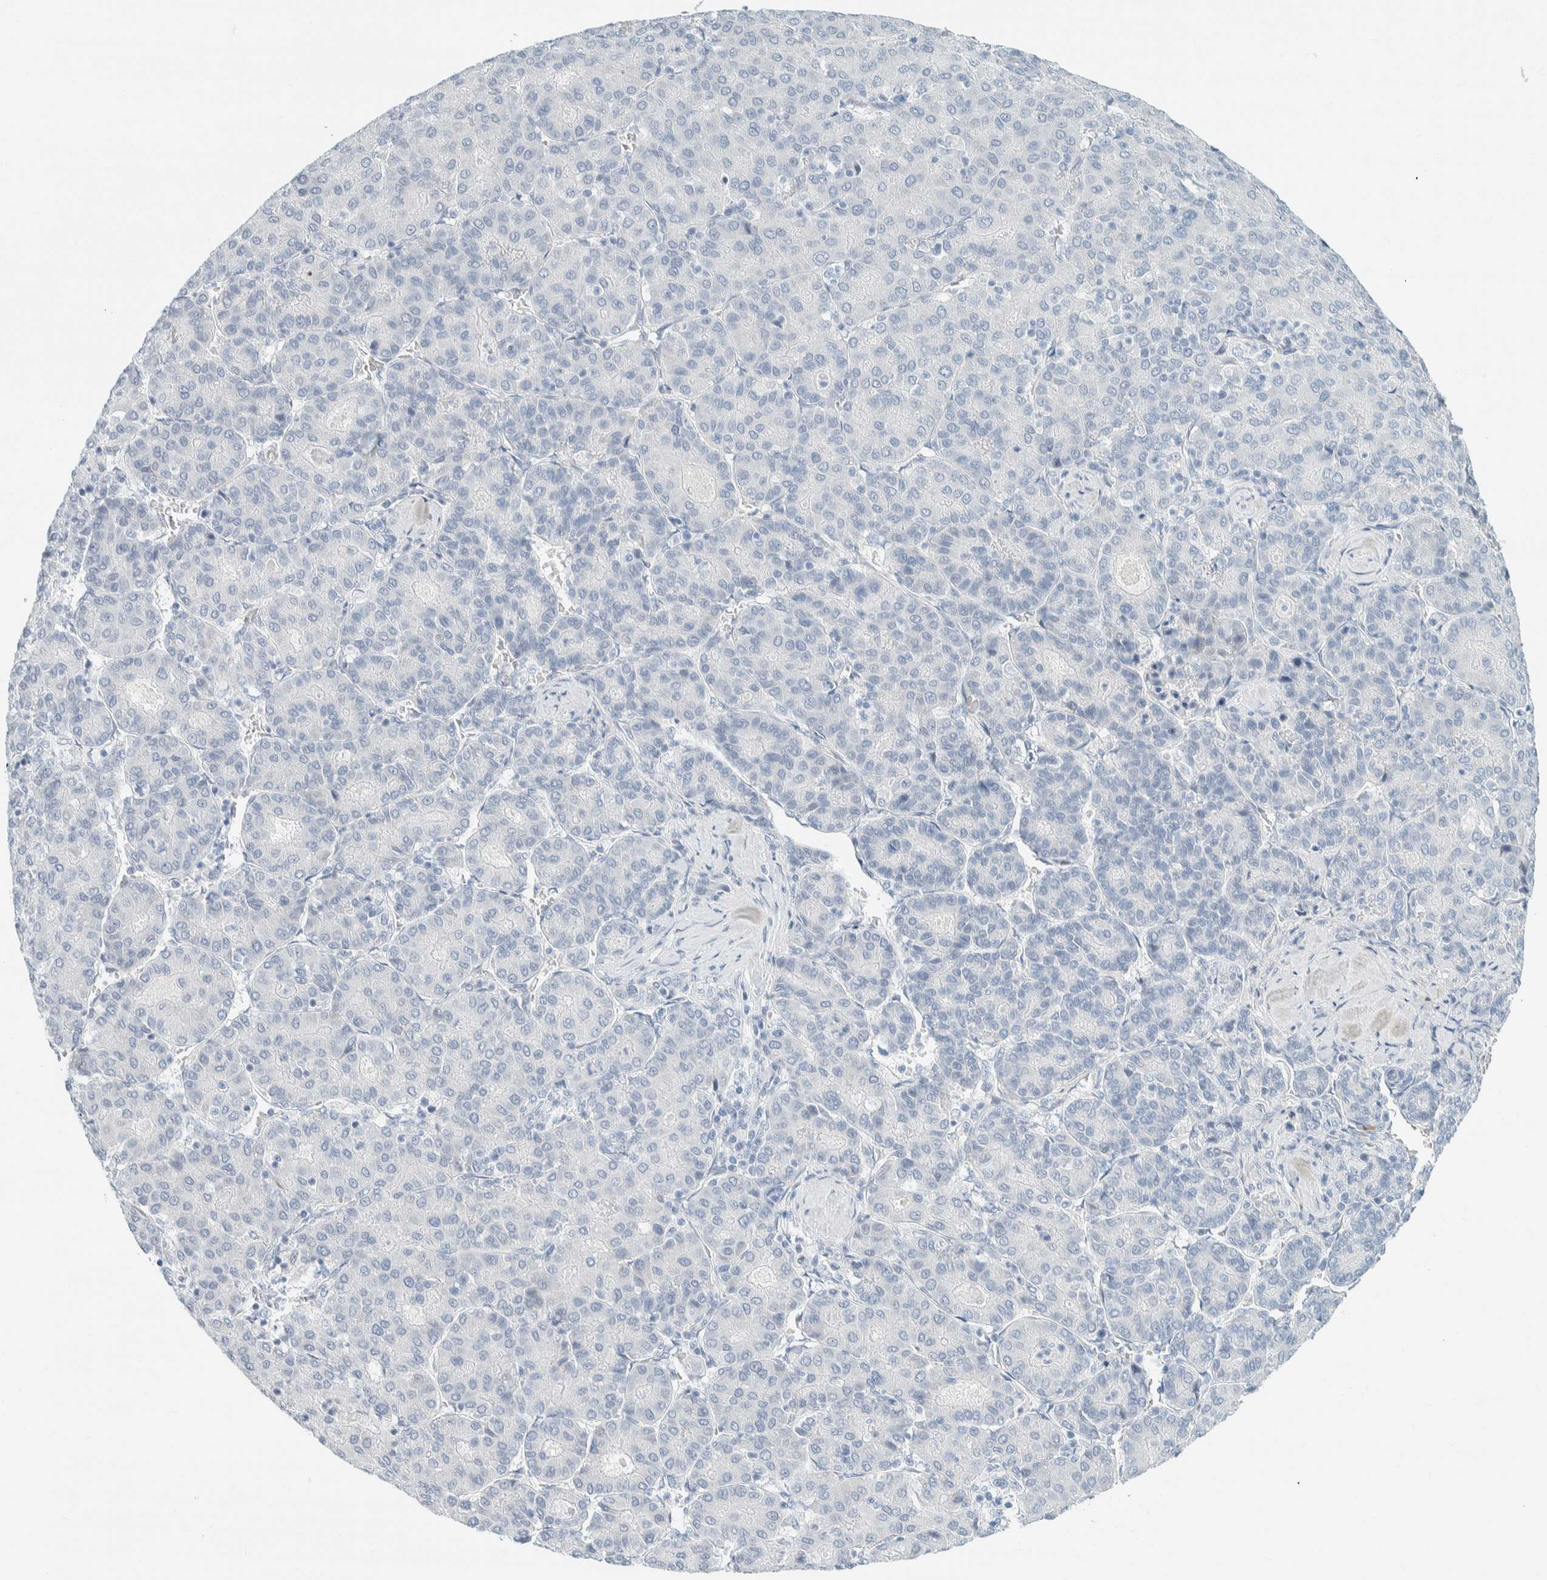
{"staining": {"intensity": "negative", "quantity": "none", "location": "none"}, "tissue": "liver cancer", "cell_type": "Tumor cells", "image_type": "cancer", "snomed": [{"axis": "morphology", "description": "Carcinoma, Hepatocellular, NOS"}, {"axis": "topography", "description": "Liver"}], "caption": "Hepatocellular carcinoma (liver) was stained to show a protein in brown. There is no significant expression in tumor cells. (DAB IHC, high magnification).", "gene": "ARHGAP27", "patient": {"sex": "male", "age": 65}}